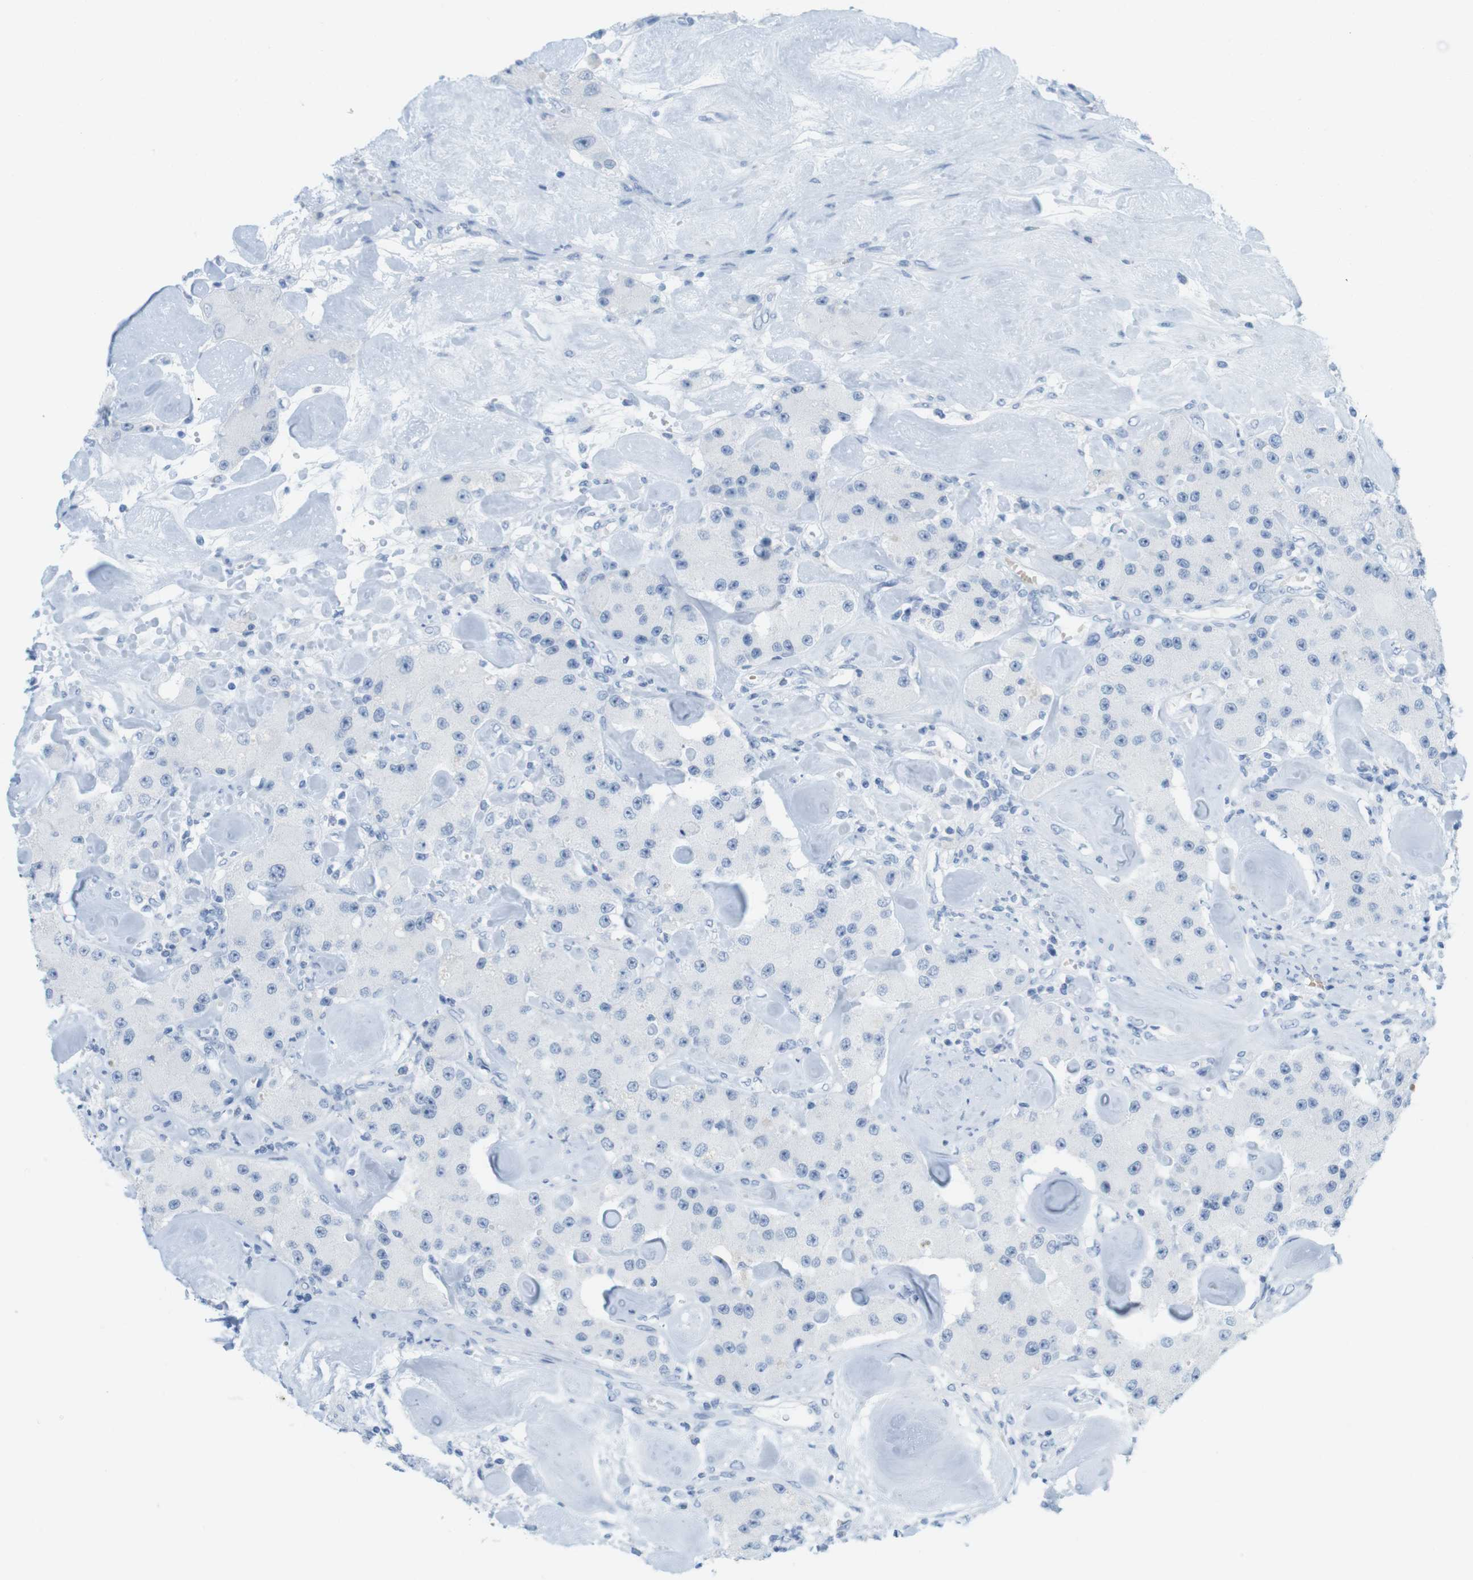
{"staining": {"intensity": "negative", "quantity": "none", "location": "none"}, "tissue": "carcinoid", "cell_type": "Tumor cells", "image_type": "cancer", "snomed": [{"axis": "morphology", "description": "Carcinoid, malignant, NOS"}, {"axis": "topography", "description": "Pancreas"}], "caption": "A high-resolution micrograph shows immunohistochemistry (IHC) staining of carcinoid (malignant), which demonstrates no significant expression in tumor cells.", "gene": "TNNT2", "patient": {"sex": "male", "age": 41}}